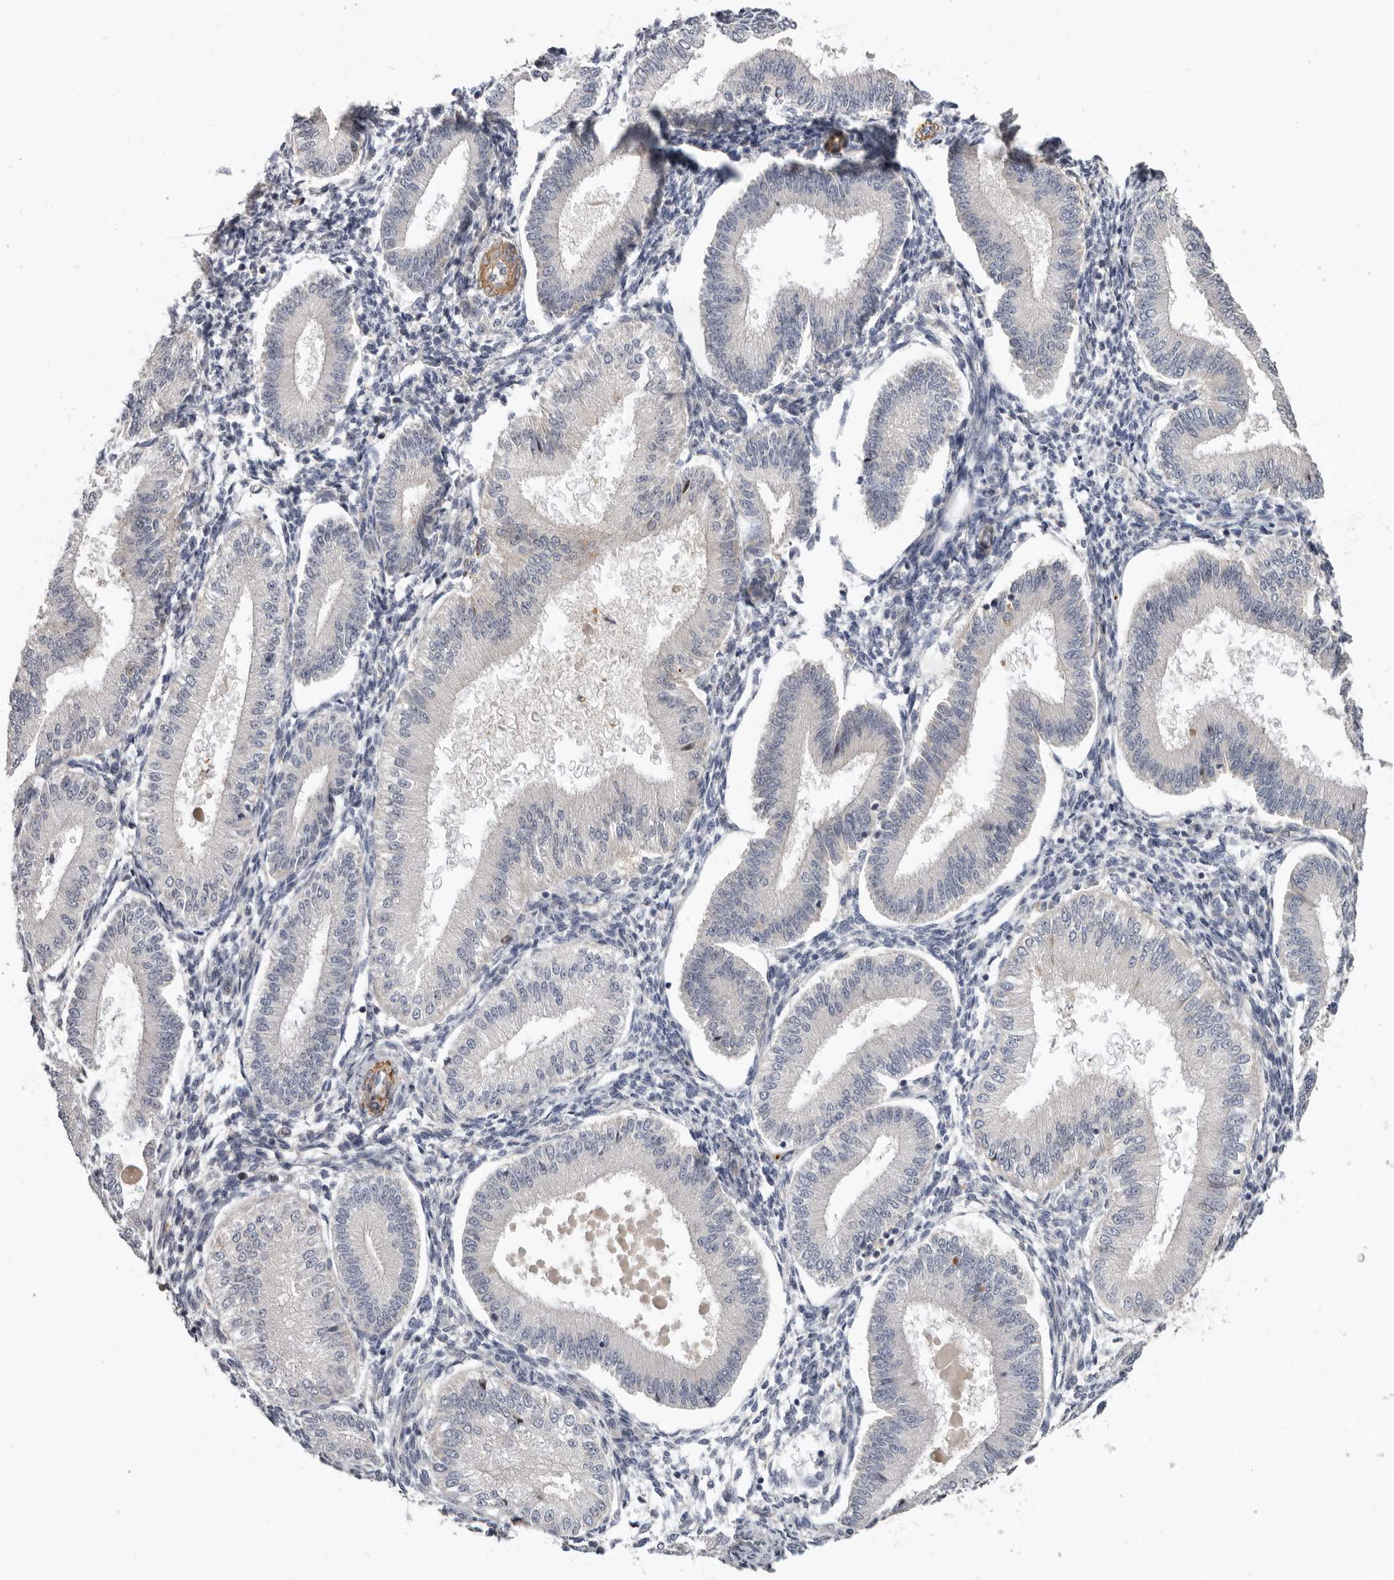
{"staining": {"intensity": "negative", "quantity": "none", "location": "none"}, "tissue": "endometrium", "cell_type": "Cells in endometrial stroma", "image_type": "normal", "snomed": [{"axis": "morphology", "description": "Normal tissue, NOS"}, {"axis": "topography", "description": "Endometrium"}], "caption": "Immunohistochemistry of benign endometrium reveals no expression in cells in endometrial stroma. The staining is performed using DAB brown chromogen with nuclei counter-stained in using hematoxylin.", "gene": "CDCA8", "patient": {"sex": "female", "age": 39}}